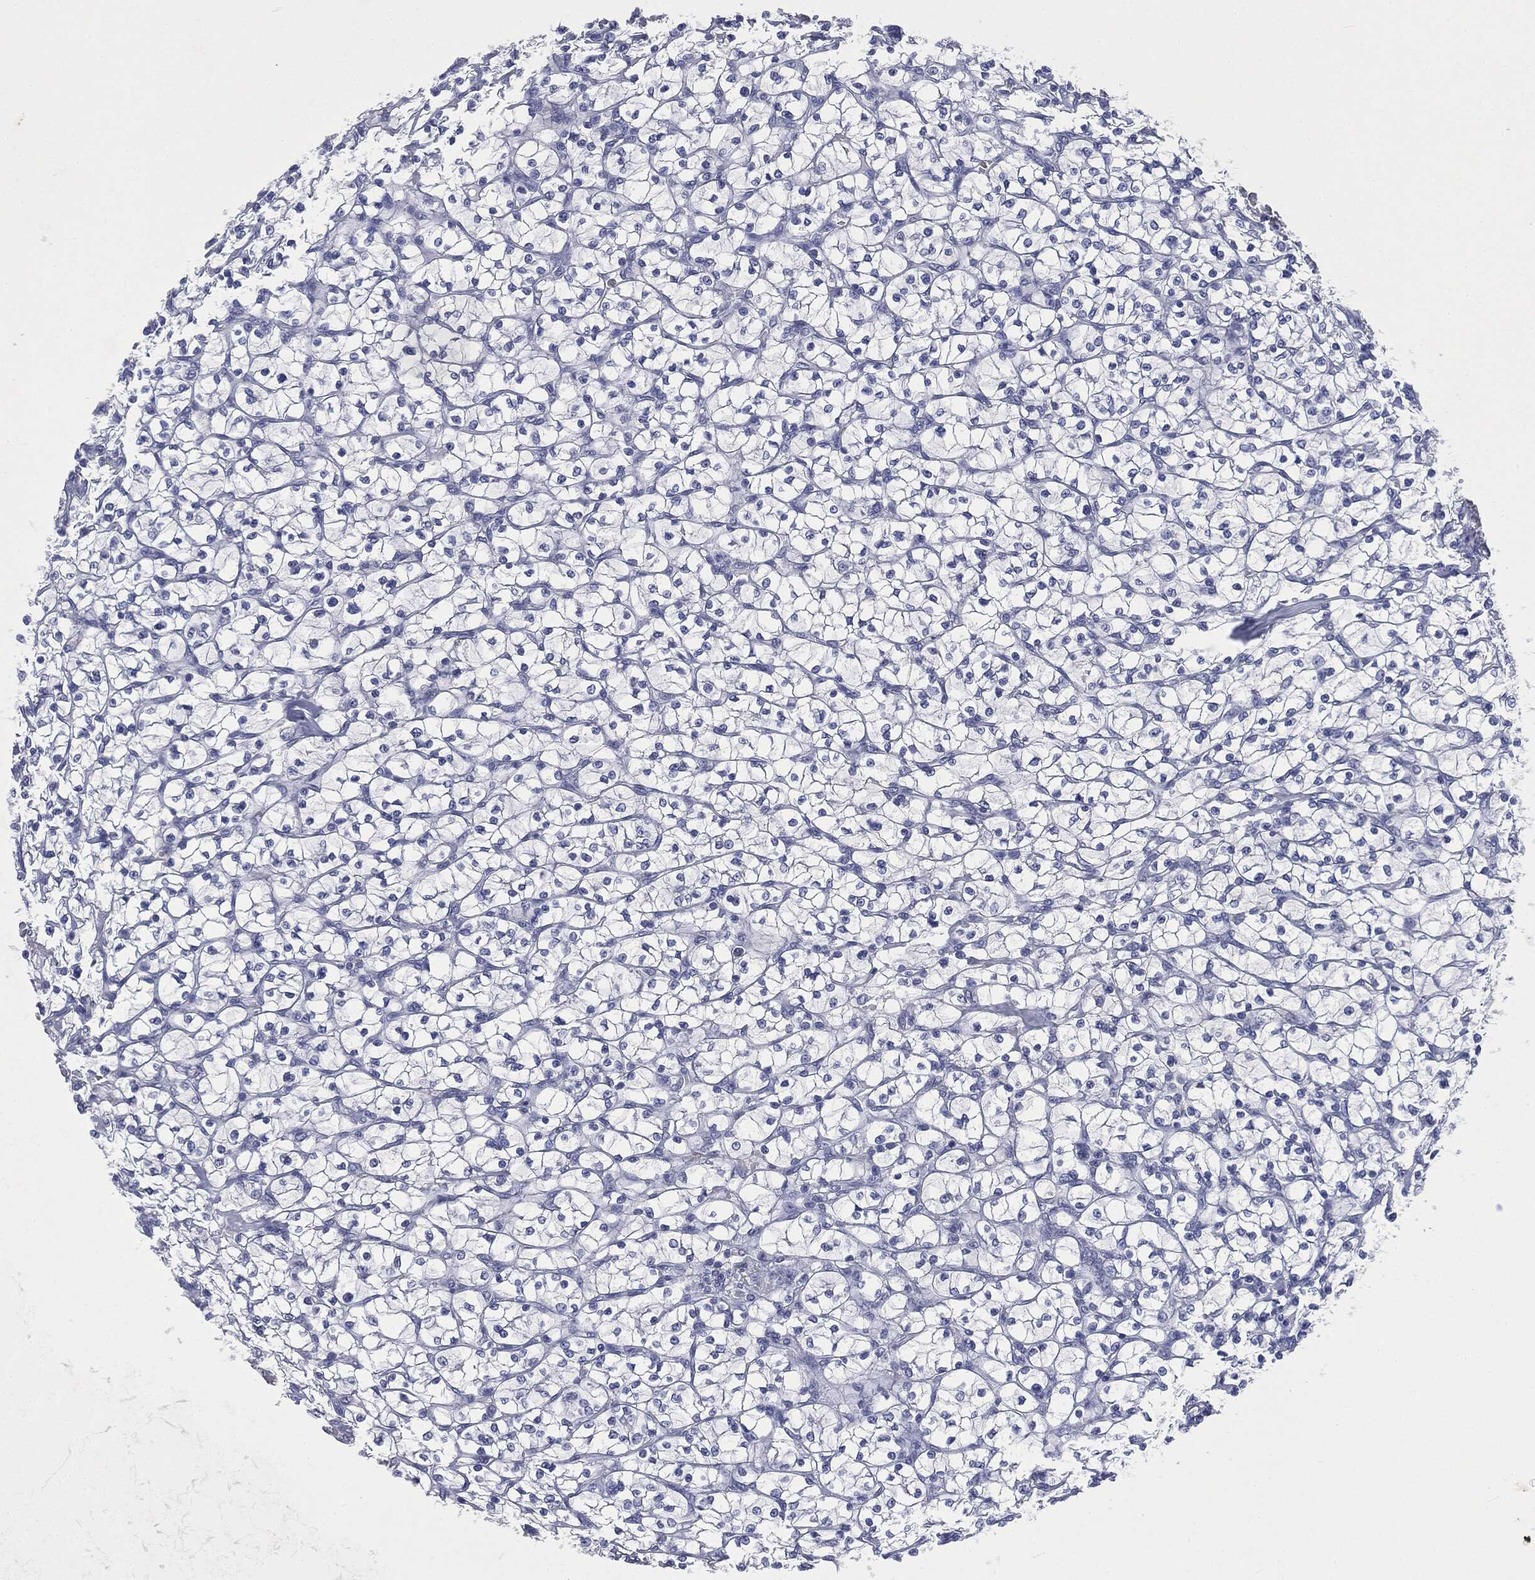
{"staining": {"intensity": "negative", "quantity": "none", "location": "none"}, "tissue": "renal cancer", "cell_type": "Tumor cells", "image_type": "cancer", "snomed": [{"axis": "morphology", "description": "Adenocarcinoma, NOS"}, {"axis": "topography", "description": "Kidney"}], "caption": "IHC histopathology image of neoplastic tissue: human renal cancer stained with DAB (3,3'-diaminobenzidine) demonstrates no significant protein staining in tumor cells.", "gene": "ATP2A1", "patient": {"sex": "female", "age": 64}}